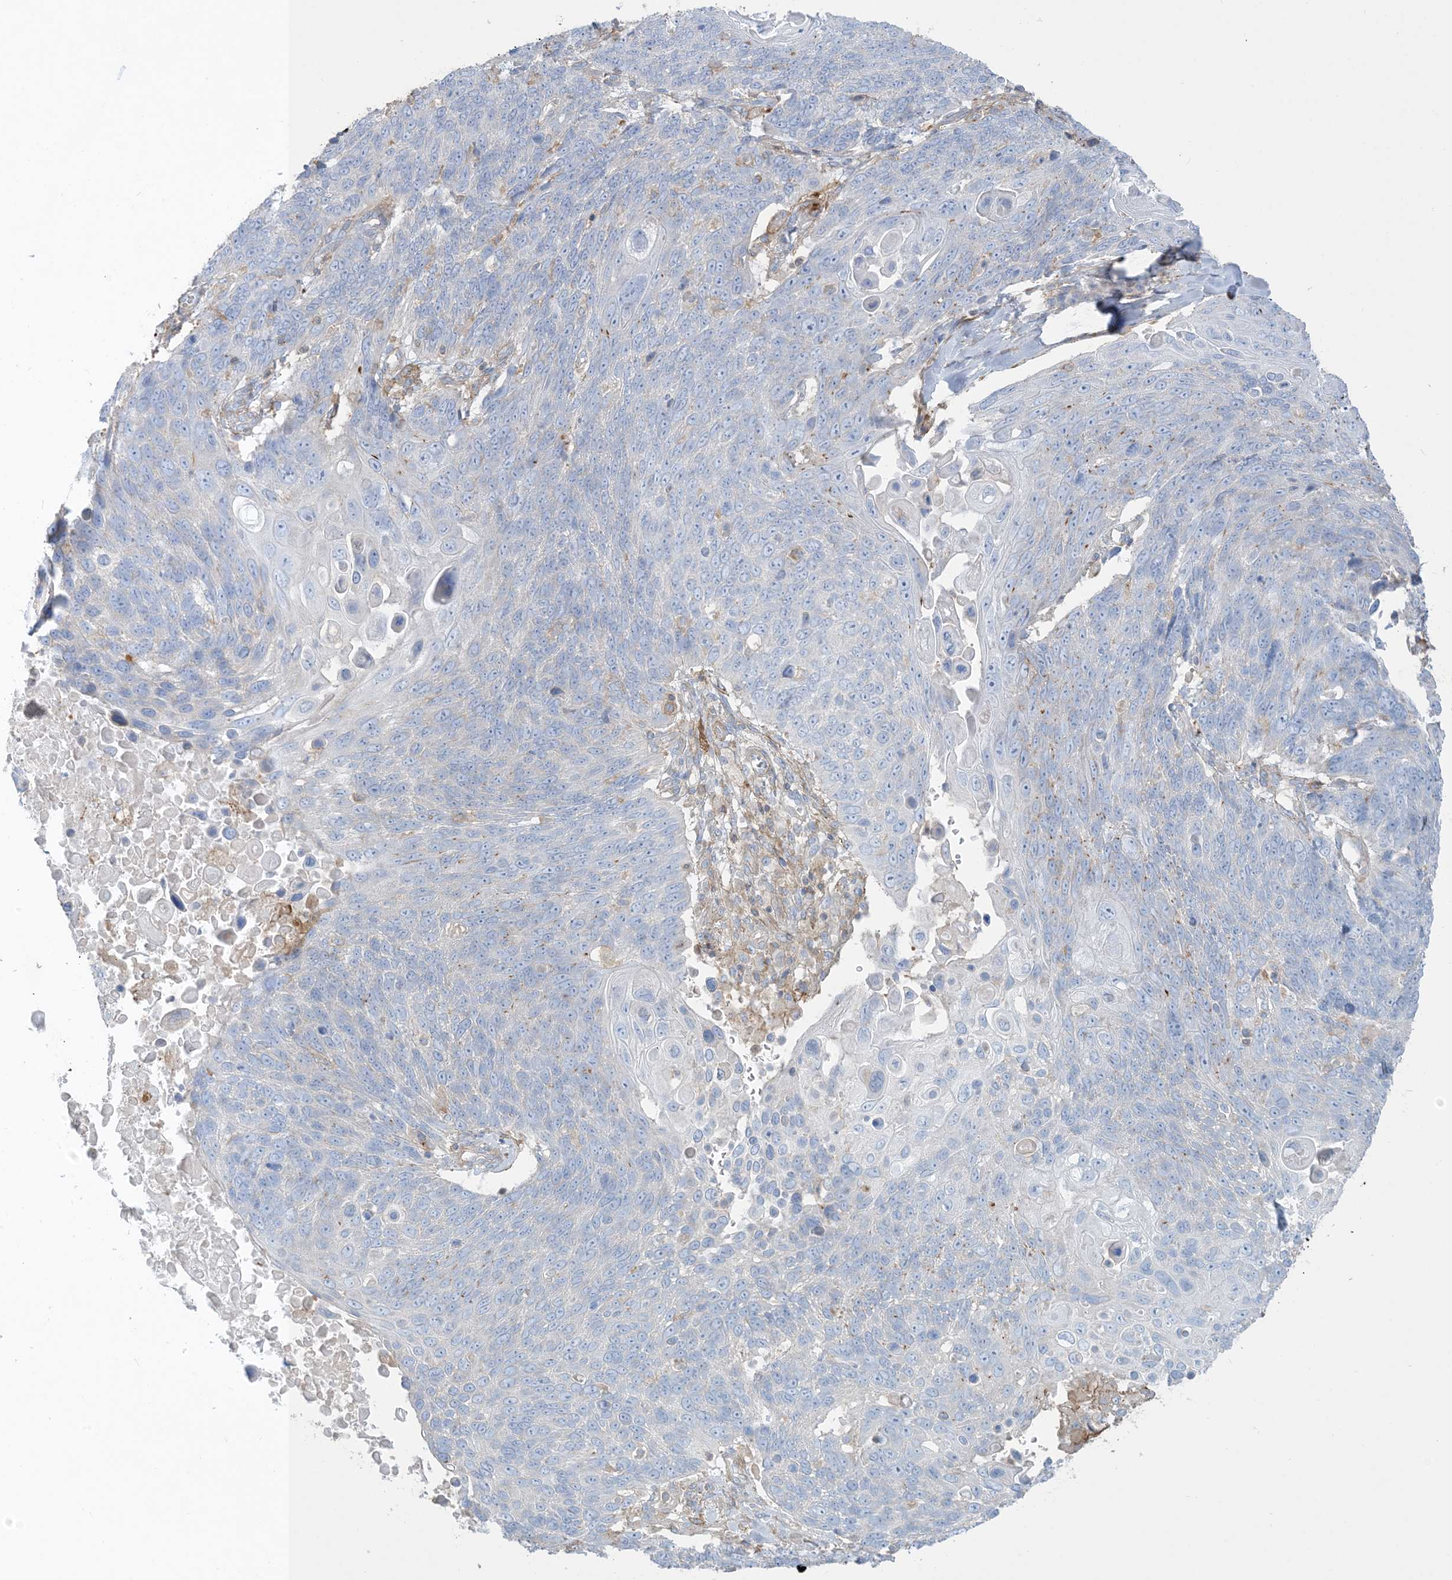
{"staining": {"intensity": "negative", "quantity": "none", "location": "none"}, "tissue": "lung cancer", "cell_type": "Tumor cells", "image_type": "cancer", "snomed": [{"axis": "morphology", "description": "Squamous cell carcinoma, NOS"}, {"axis": "topography", "description": "Lung"}], "caption": "IHC micrograph of neoplastic tissue: human lung cancer (squamous cell carcinoma) stained with DAB exhibits no significant protein staining in tumor cells.", "gene": "GTF3C2", "patient": {"sex": "male", "age": 66}}